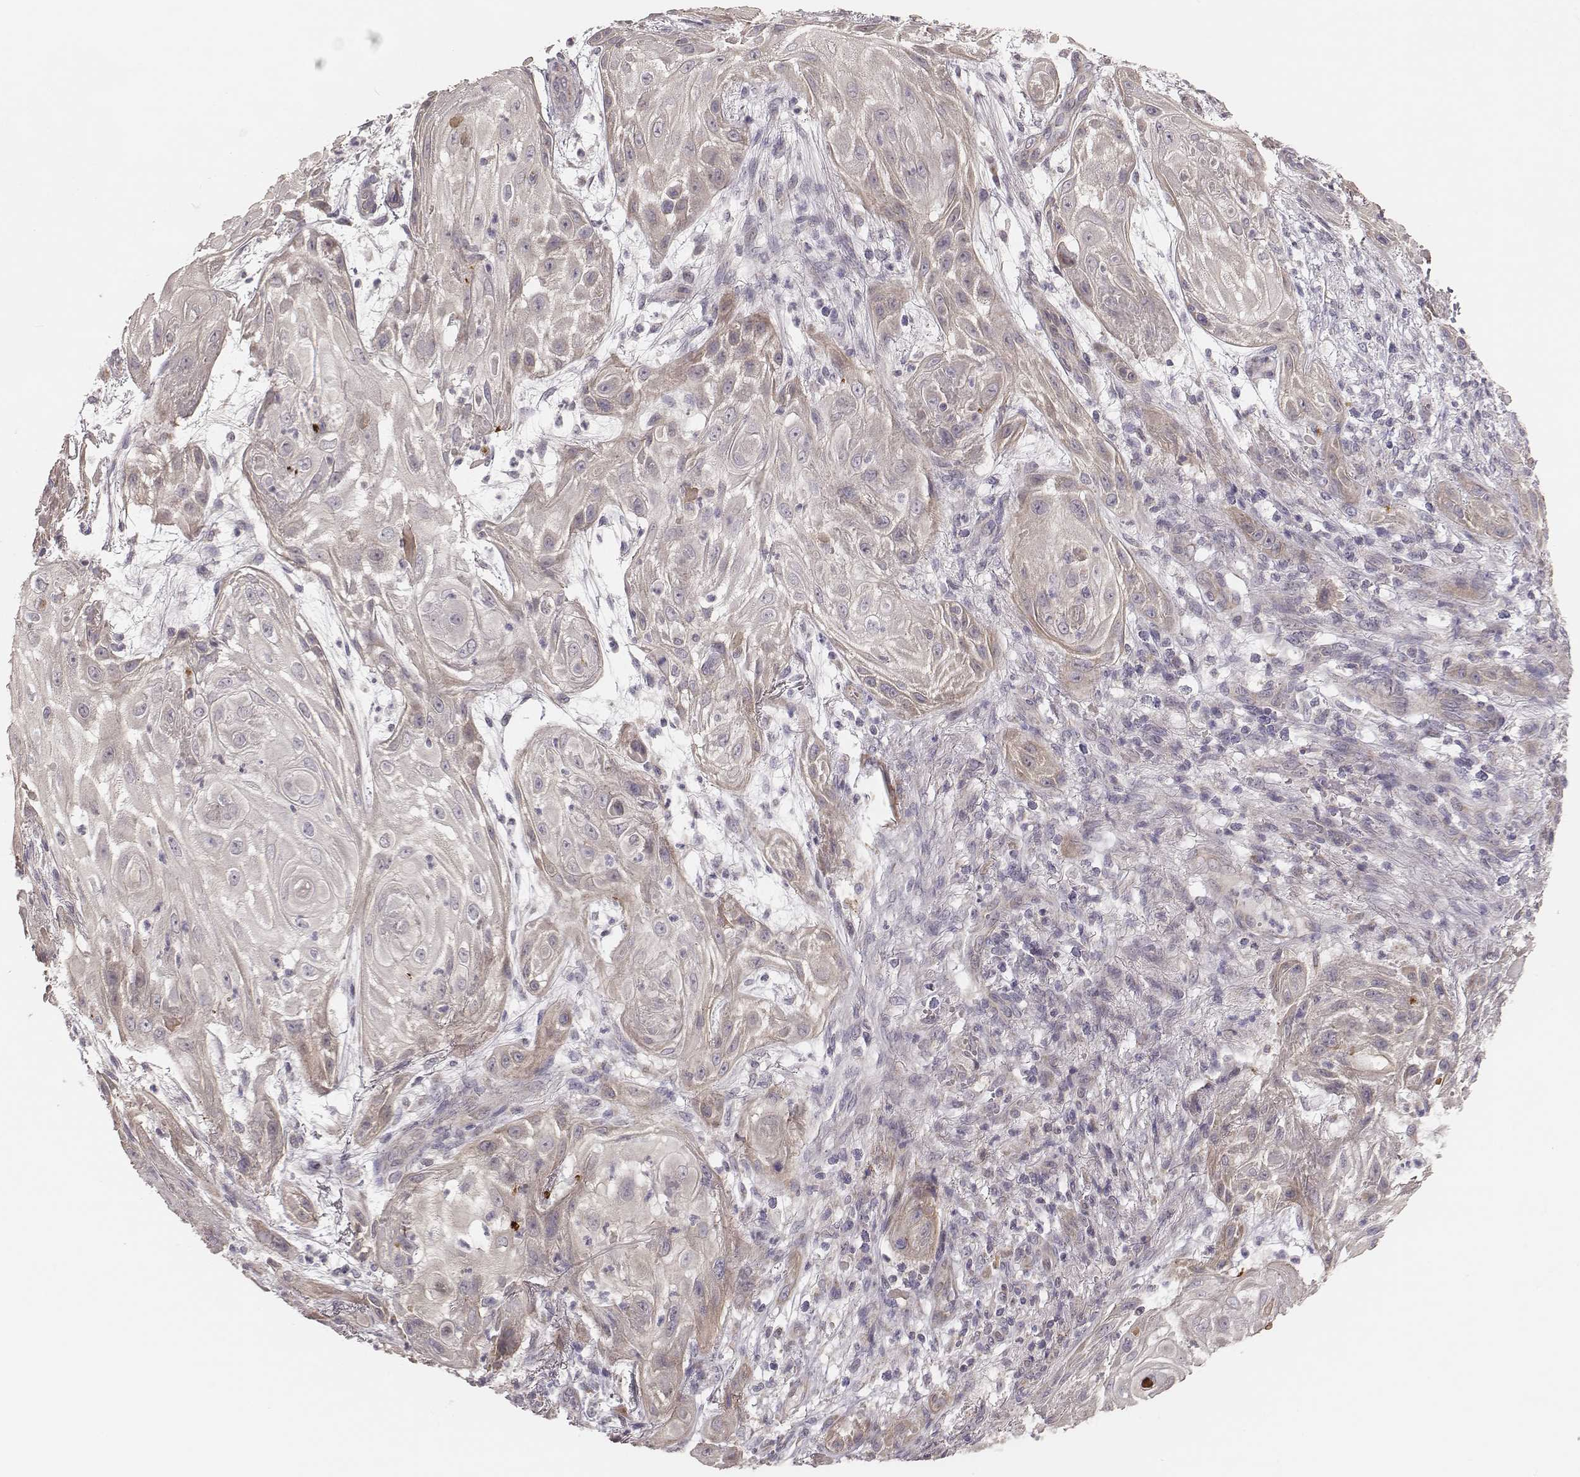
{"staining": {"intensity": "weak", "quantity": "25%-75%", "location": "cytoplasmic/membranous"}, "tissue": "skin cancer", "cell_type": "Tumor cells", "image_type": "cancer", "snomed": [{"axis": "morphology", "description": "Squamous cell carcinoma, NOS"}, {"axis": "topography", "description": "Skin"}], "caption": "Immunohistochemical staining of skin cancer (squamous cell carcinoma) exhibits low levels of weak cytoplasmic/membranous protein positivity in approximately 25%-75% of tumor cells.", "gene": "HAVCR1", "patient": {"sex": "male", "age": 62}}